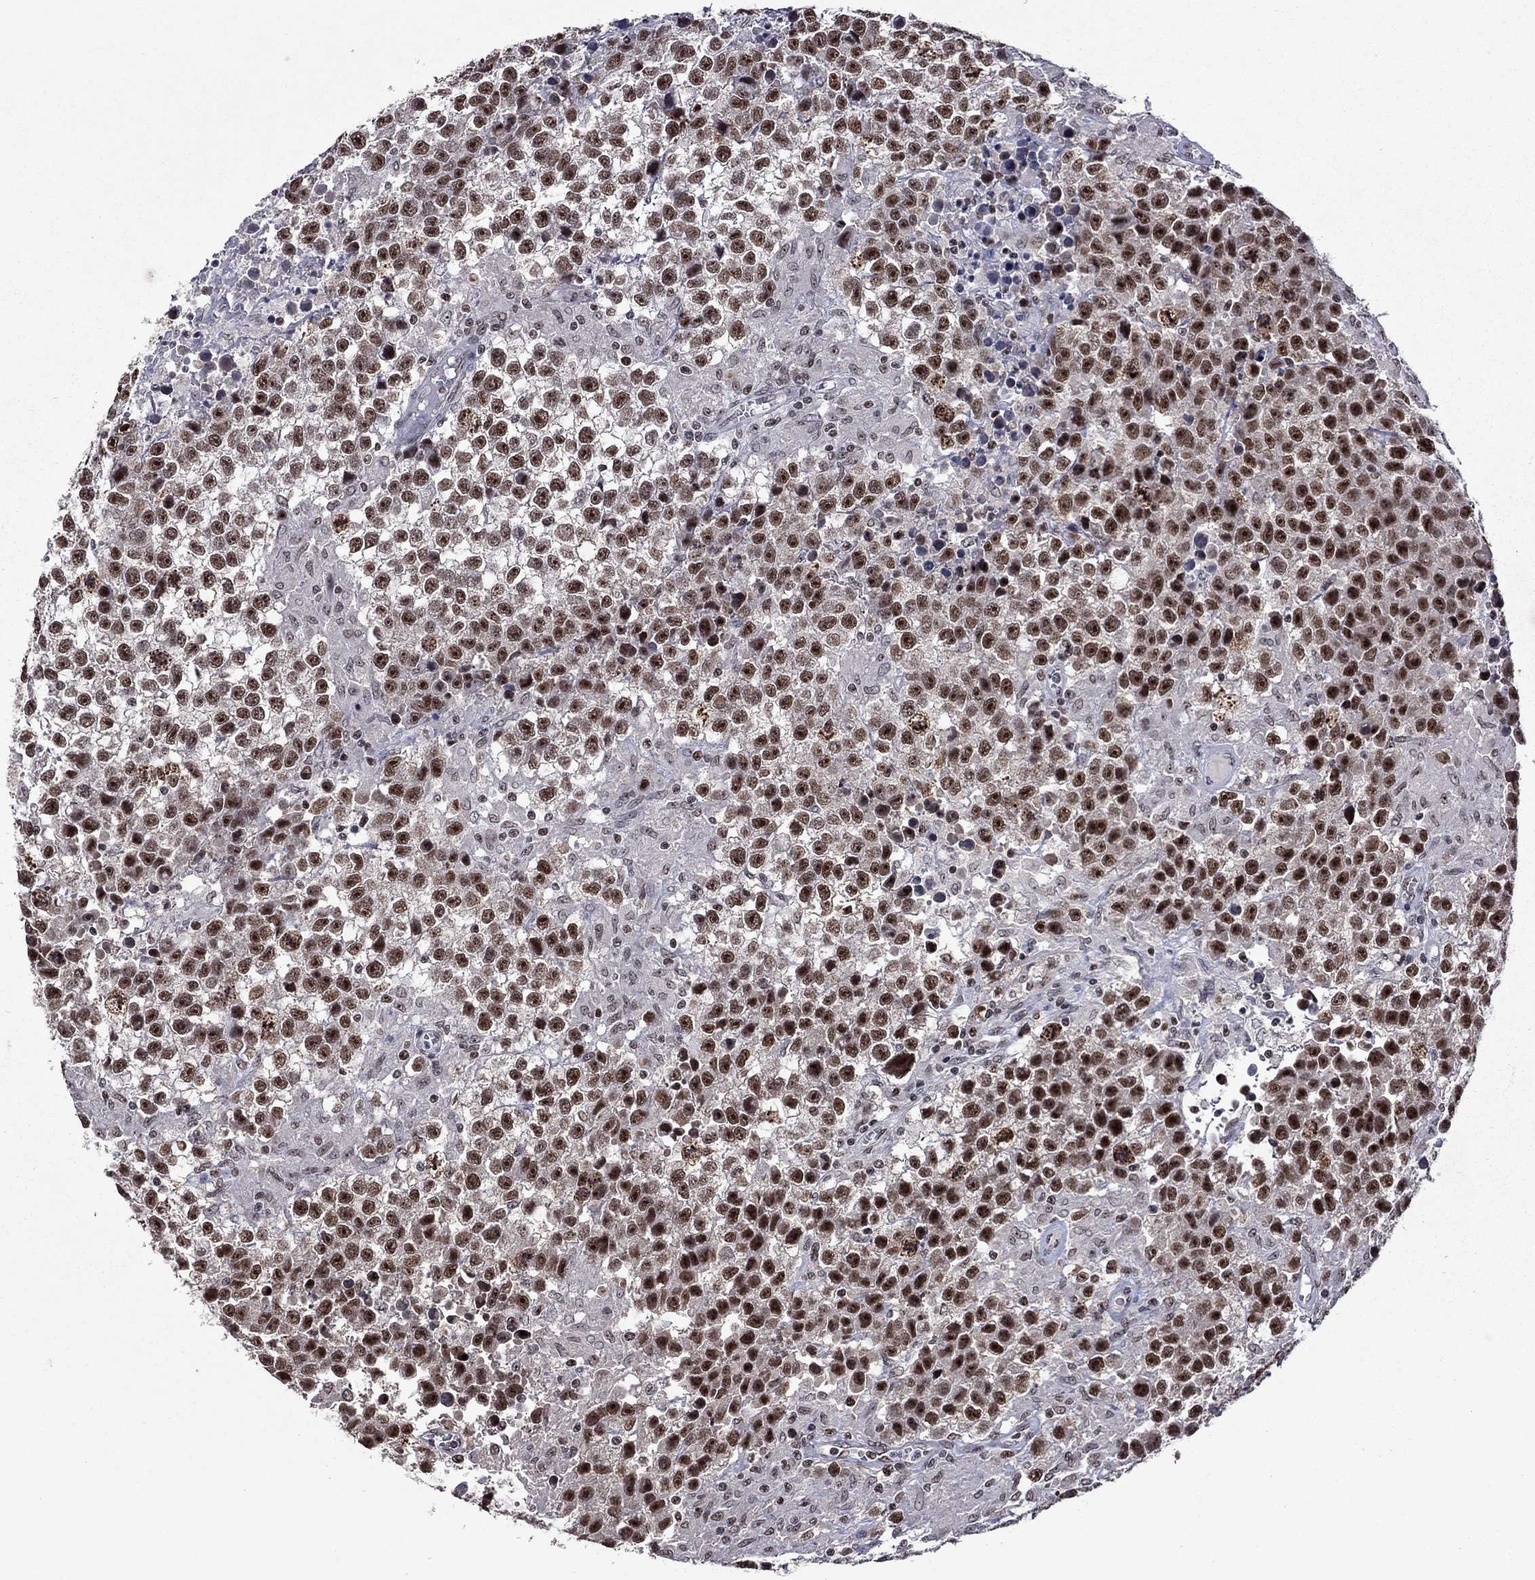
{"staining": {"intensity": "moderate", "quantity": ">75%", "location": "nuclear"}, "tissue": "testis cancer", "cell_type": "Tumor cells", "image_type": "cancer", "snomed": [{"axis": "morphology", "description": "Seminoma, NOS"}, {"axis": "topography", "description": "Testis"}], "caption": "Immunohistochemistry (IHC) micrograph of testis cancer stained for a protein (brown), which displays medium levels of moderate nuclear positivity in about >75% of tumor cells.", "gene": "SPOUT1", "patient": {"sex": "male", "age": 43}}